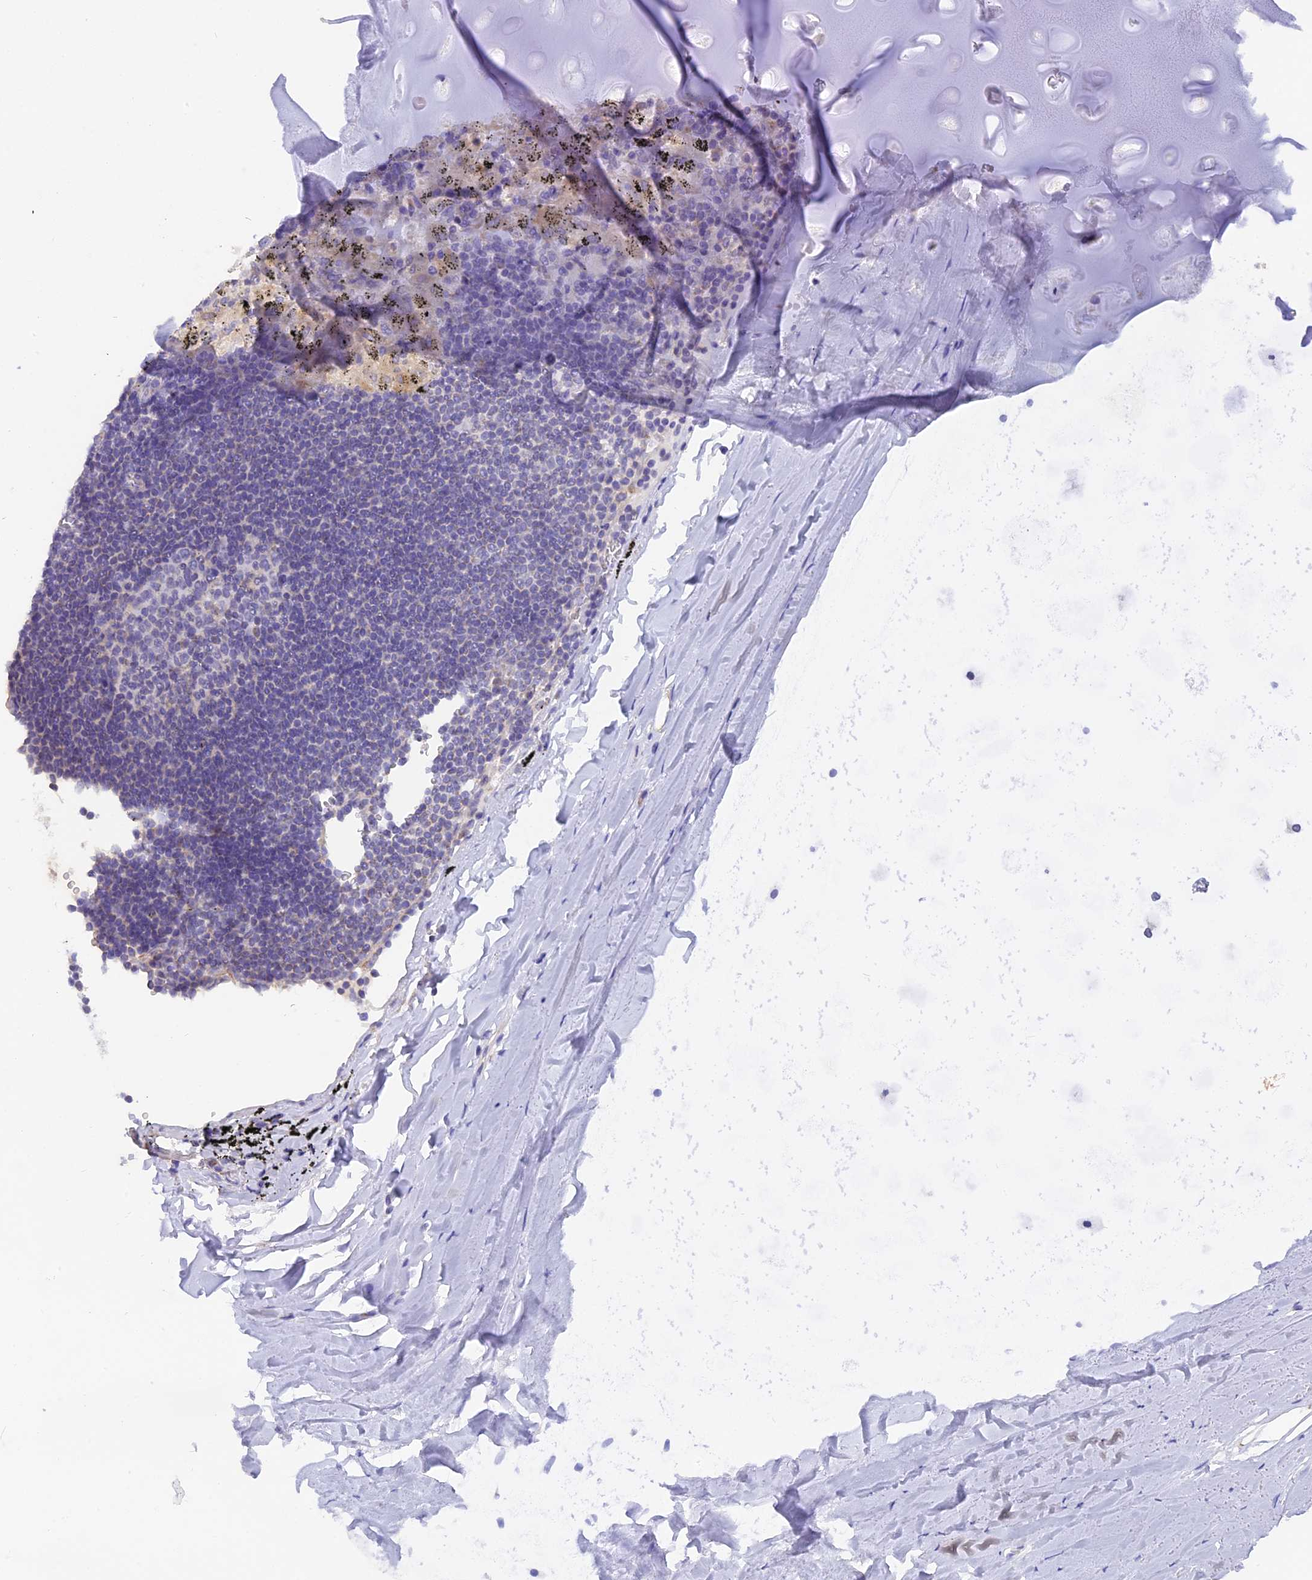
{"staining": {"intensity": "negative", "quantity": "none", "location": "none"}, "tissue": "adipose tissue", "cell_type": "Adipocytes", "image_type": "normal", "snomed": [{"axis": "morphology", "description": "Normal tissue, NOS"}, {"axis": "topography", "description": "Lymph node"}, {"axis": "topography", "description": "Bronchus"}], "caption": "This image is of unremarkable adipose tissue stained with immunohistochemistry to label a protein in brown with the nuclei are counter-stained blue. There is no staining in adipocytes. (DAB (3,3'-diaminobenzidine) immunohistochemistry (IHC) with hematoxylin counter stain).", "gene": "TRIM3", "patient": {"sex": "male", "age": 63}}